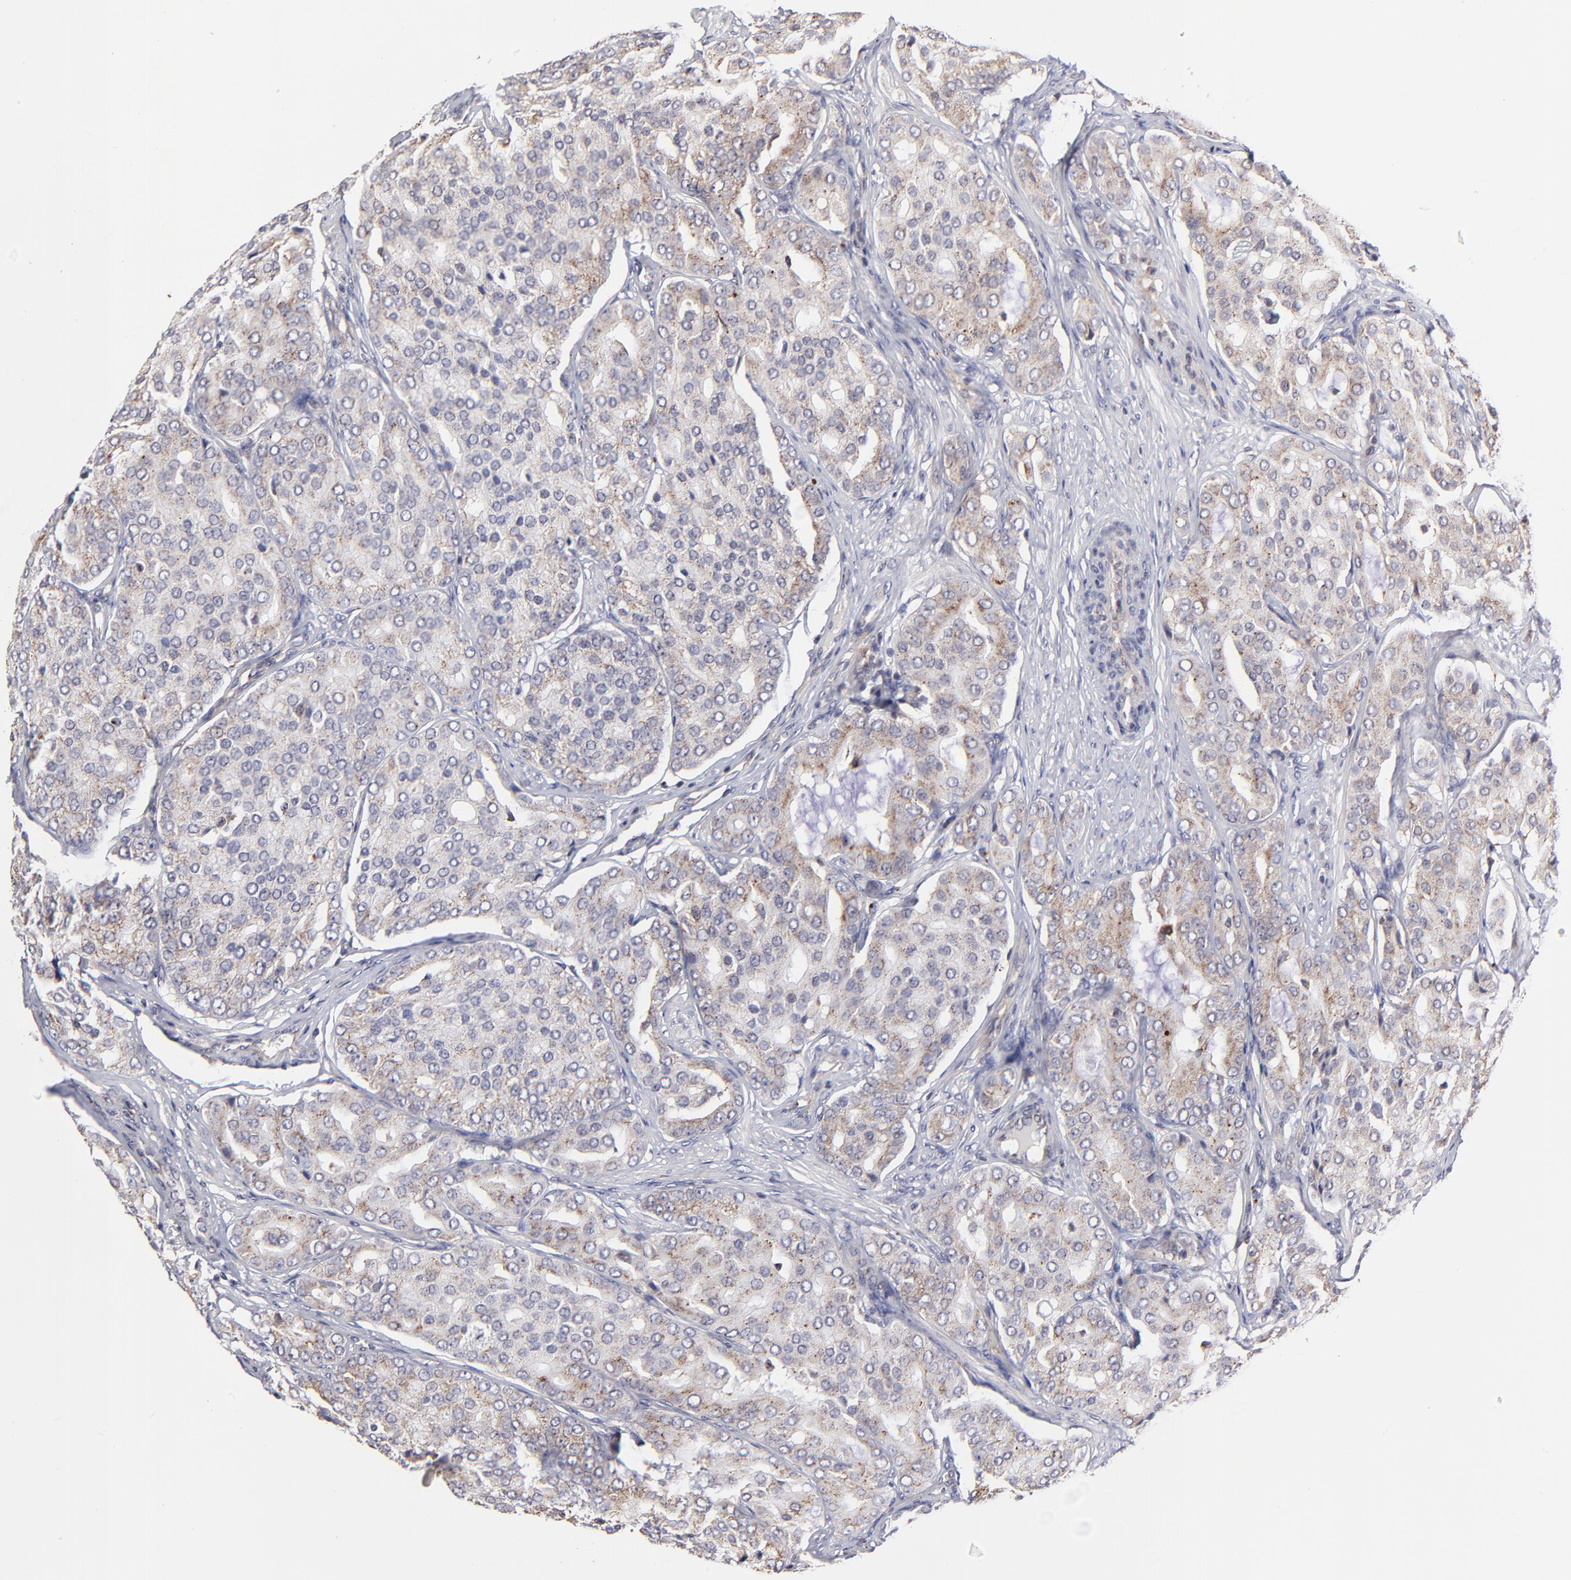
{"staining": {"intensity": "weak", "quantity": "<25%", "location": "cytoplasmic/membranous"}, "tissue": "prostate cancer", "cell_type": "Tumor cells", "image_type": "cancer", "snomed": [{"axis": "morphology", "description": "Adenocarcinoma, High grade"}, {"axis": "topography", "description": "Prostate"}], "caption": "High magnification brightfield microscopy of prostate cancer (adenocarcinoma (high-grade)) stained with DAB (brown) and counterstained with hematoxylin (blue): tumor cells show no significant staining.", "gene": "MAP2K7", "patient": {"sex": "male", "age": 64}}